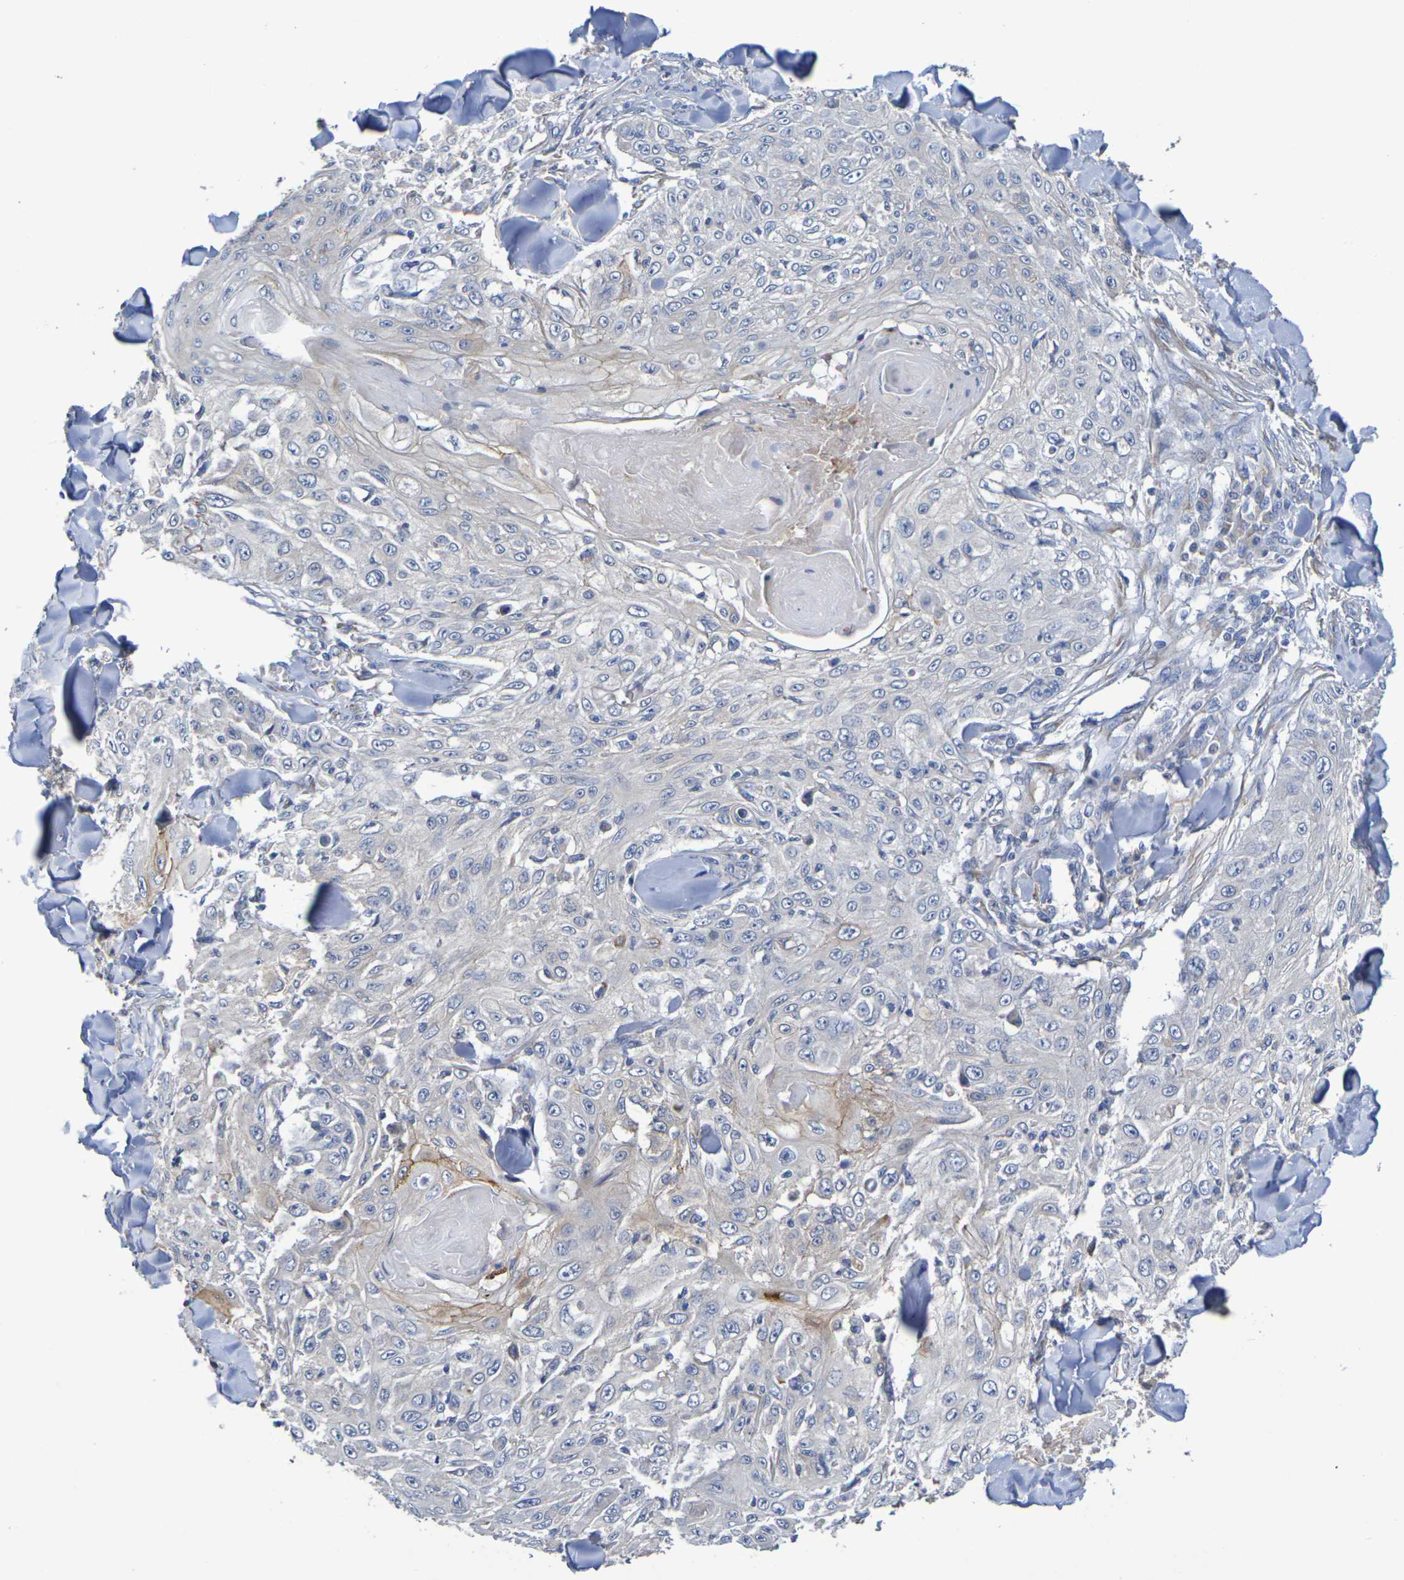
{"staining": {"intensity": "weak", "quantity": "<25%", "location": "cytoplasmic/membranous"}, "tissue": "skin cancer", "cell_type": "Tumor cells", "image_type": "cancer", "snomed": [{"axis": "morphology", "description": "Squamous cell carcinoma, NOS"}, {"axis": "topography", "description": "Skin"}], "caption": "IHC photomicrograph of squamous cell carcinoma (skin) stained for a protein (brown), which displays no staining in tumor cells.", "gene": "SDC4", "patient": {"sex": "male", "age": 86}}